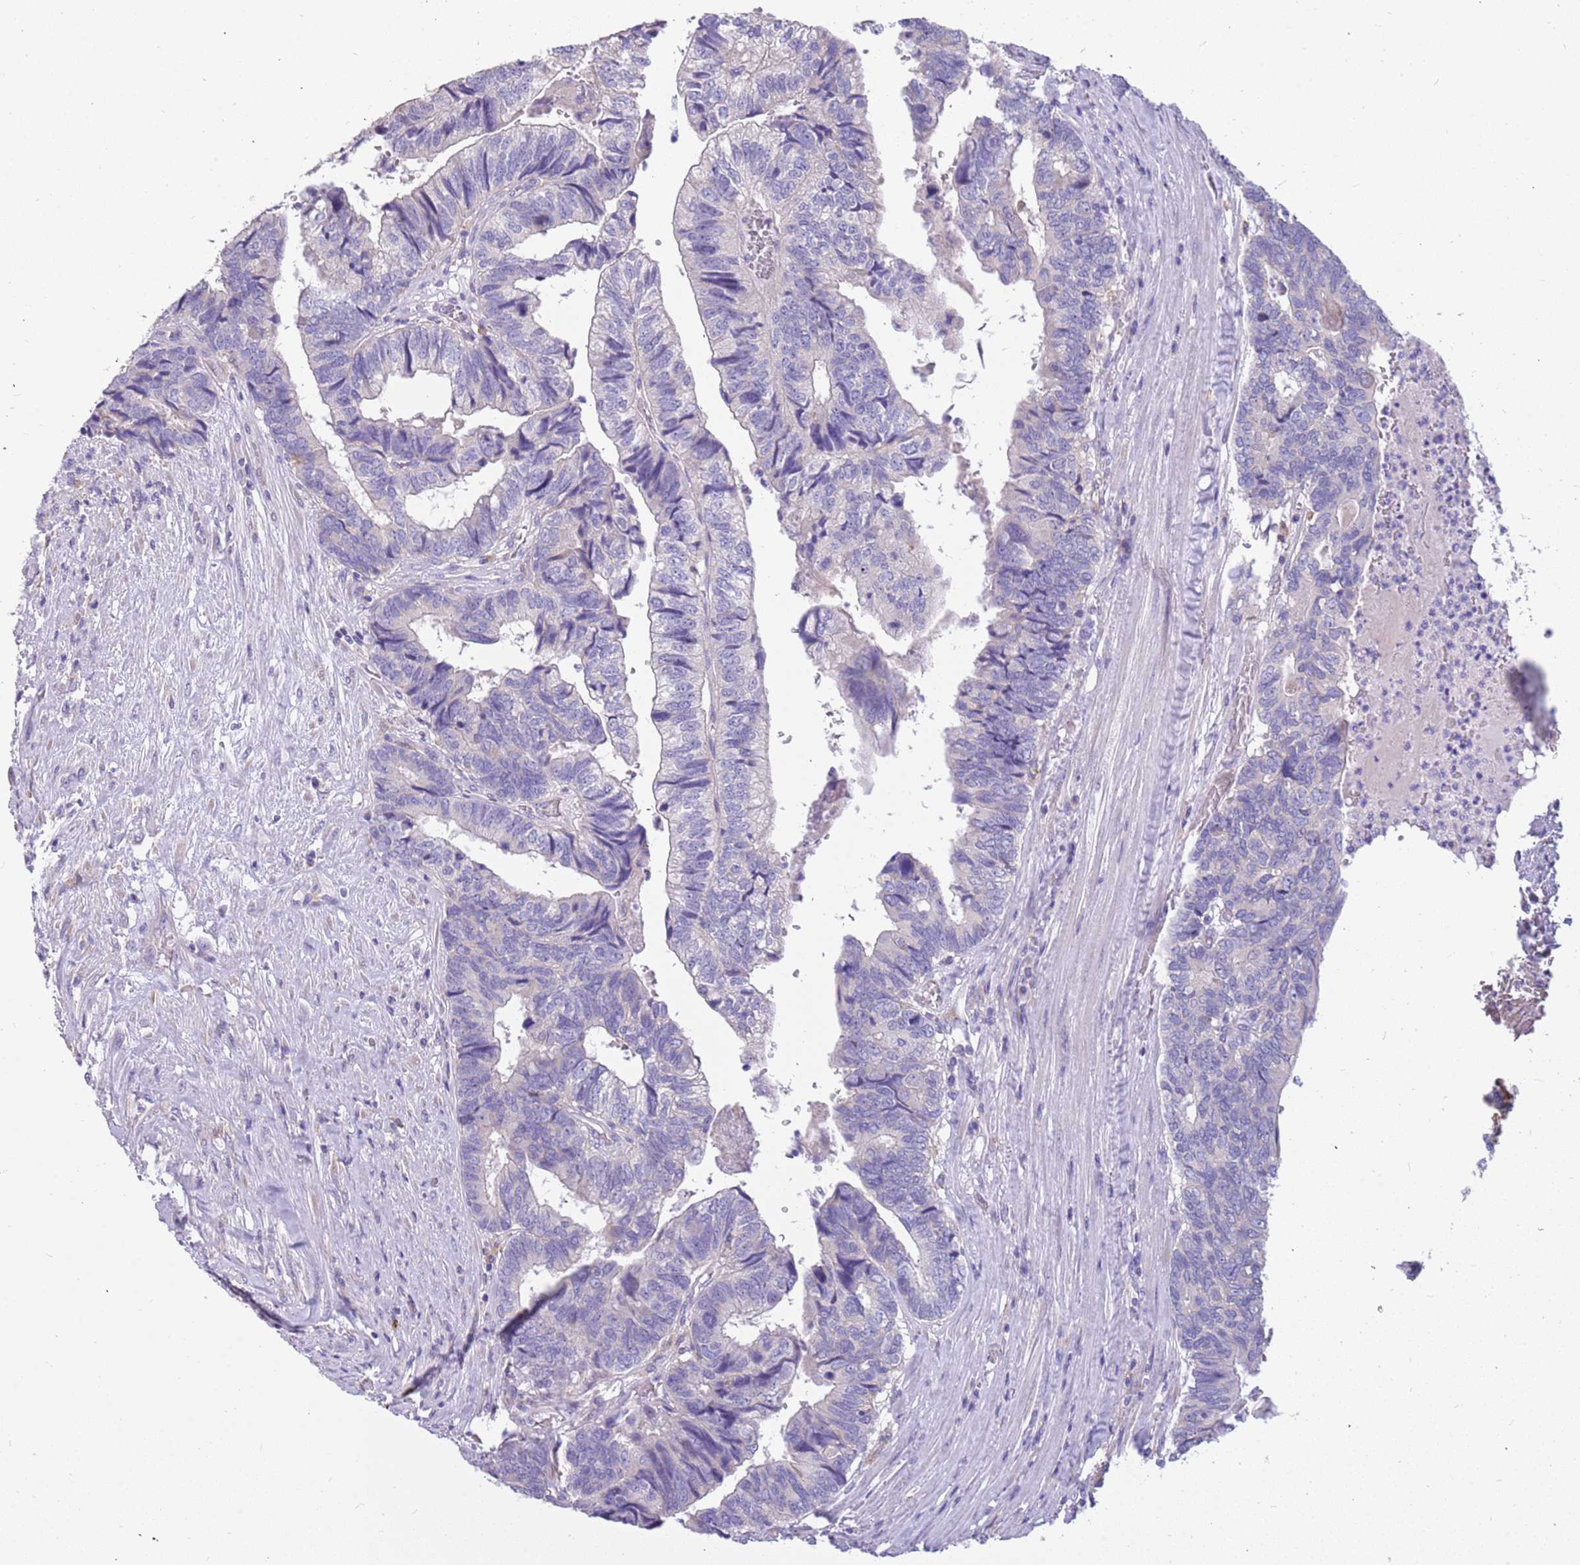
{"staining": {"intensity": "negative", "quantity": "none", "location": "none"}, "tissue": "colorectal cancer", "cell_type": "Tumor cells", "image_type": "cancer", "snomed": [{"axis": "morphology", "description": "Adenocarcinoma, NOS"}, {"axis": "topography", "description": "Colon"}], "caption": "A histopathology image of human colorectal cancer is negative for staining in tumor cells.", "gene": "RHCG", "patient": {"sex": "female", "age": 67}}